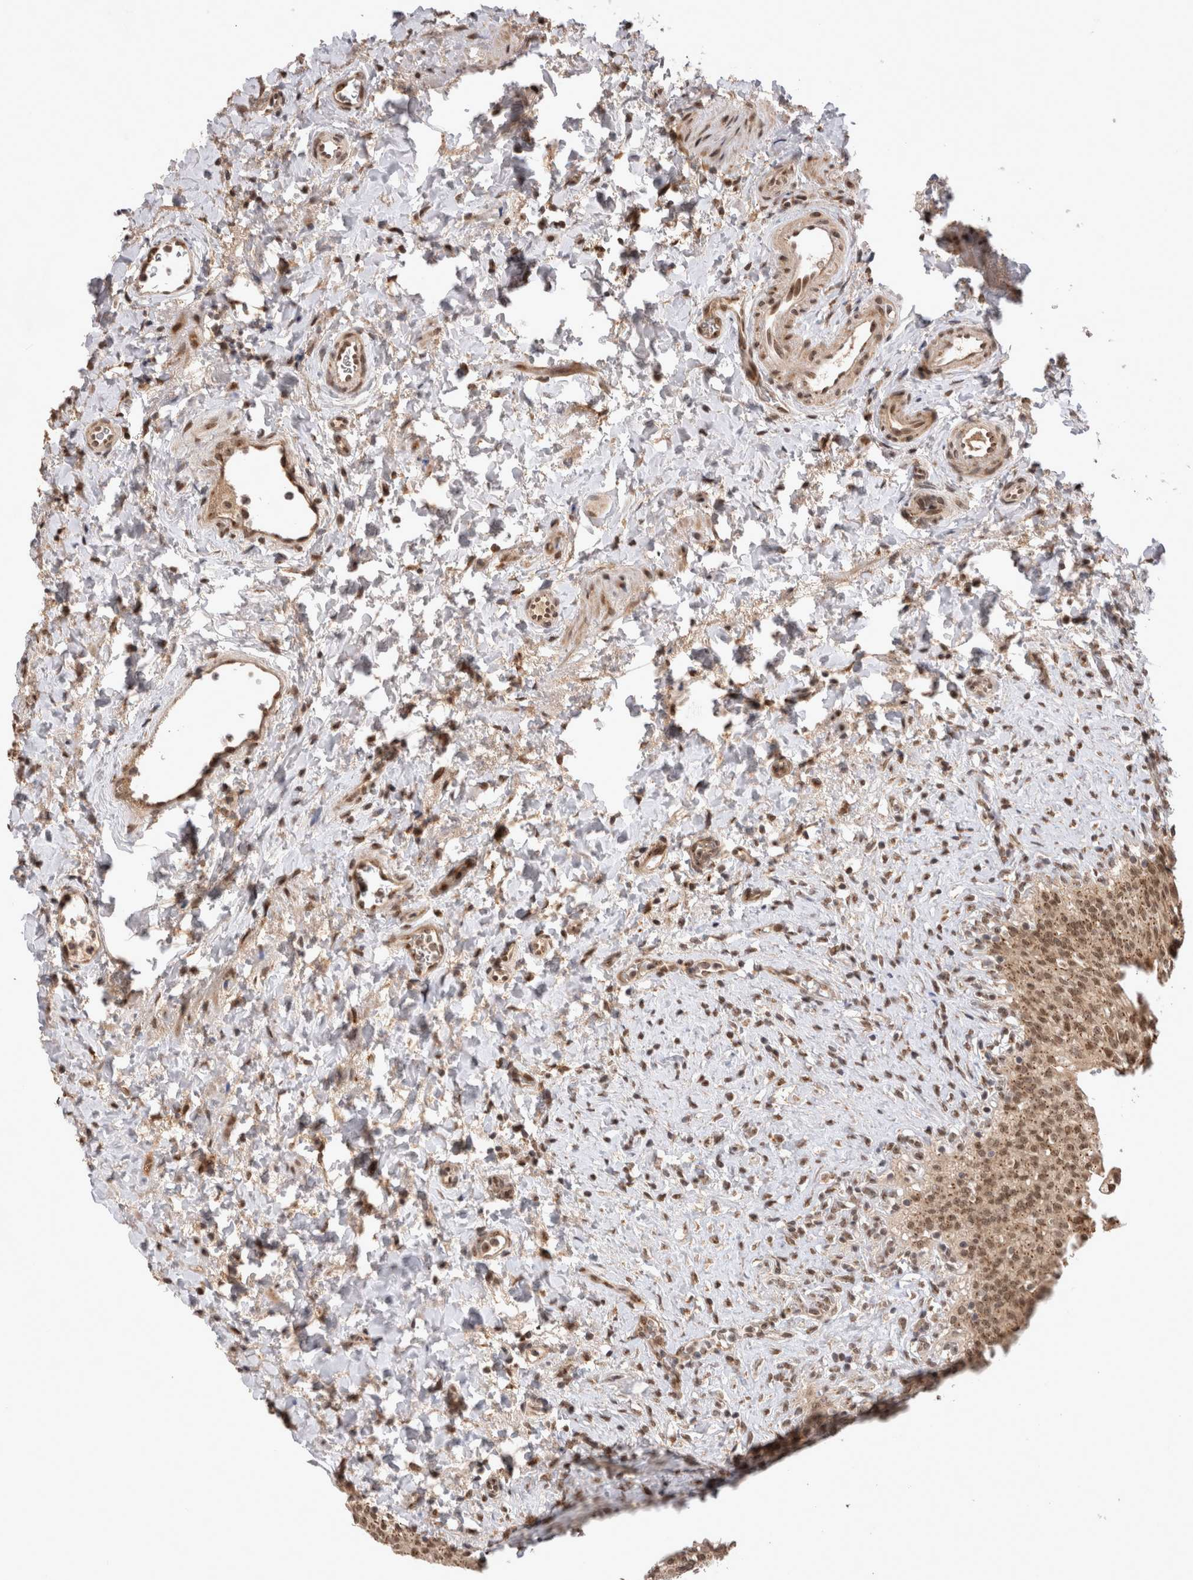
{"staining": {"intensity": "moderate", "quantity": ">75%", "location": "nuclear"}, "tissue": "urinary bladder", "cell_type": "Urothelial cells", "image_type": "normal", "snomed": [{"axis": "morphology", "description": "Urothelial carcinoma, High grade"}, {"axis": "topography", "description": "Urinary bladder"}], "caption": "Brown immunohistochemical staining in benign urinary bladder shows moderate nuclear positivity in about >75% of urothelial cells. (DAB (3,3'-diaminobenzidine) IHC with brightfield microscopy, high magnification).", "gene": "TMEM65", "patient": {"sex": "male", "age": 46}}